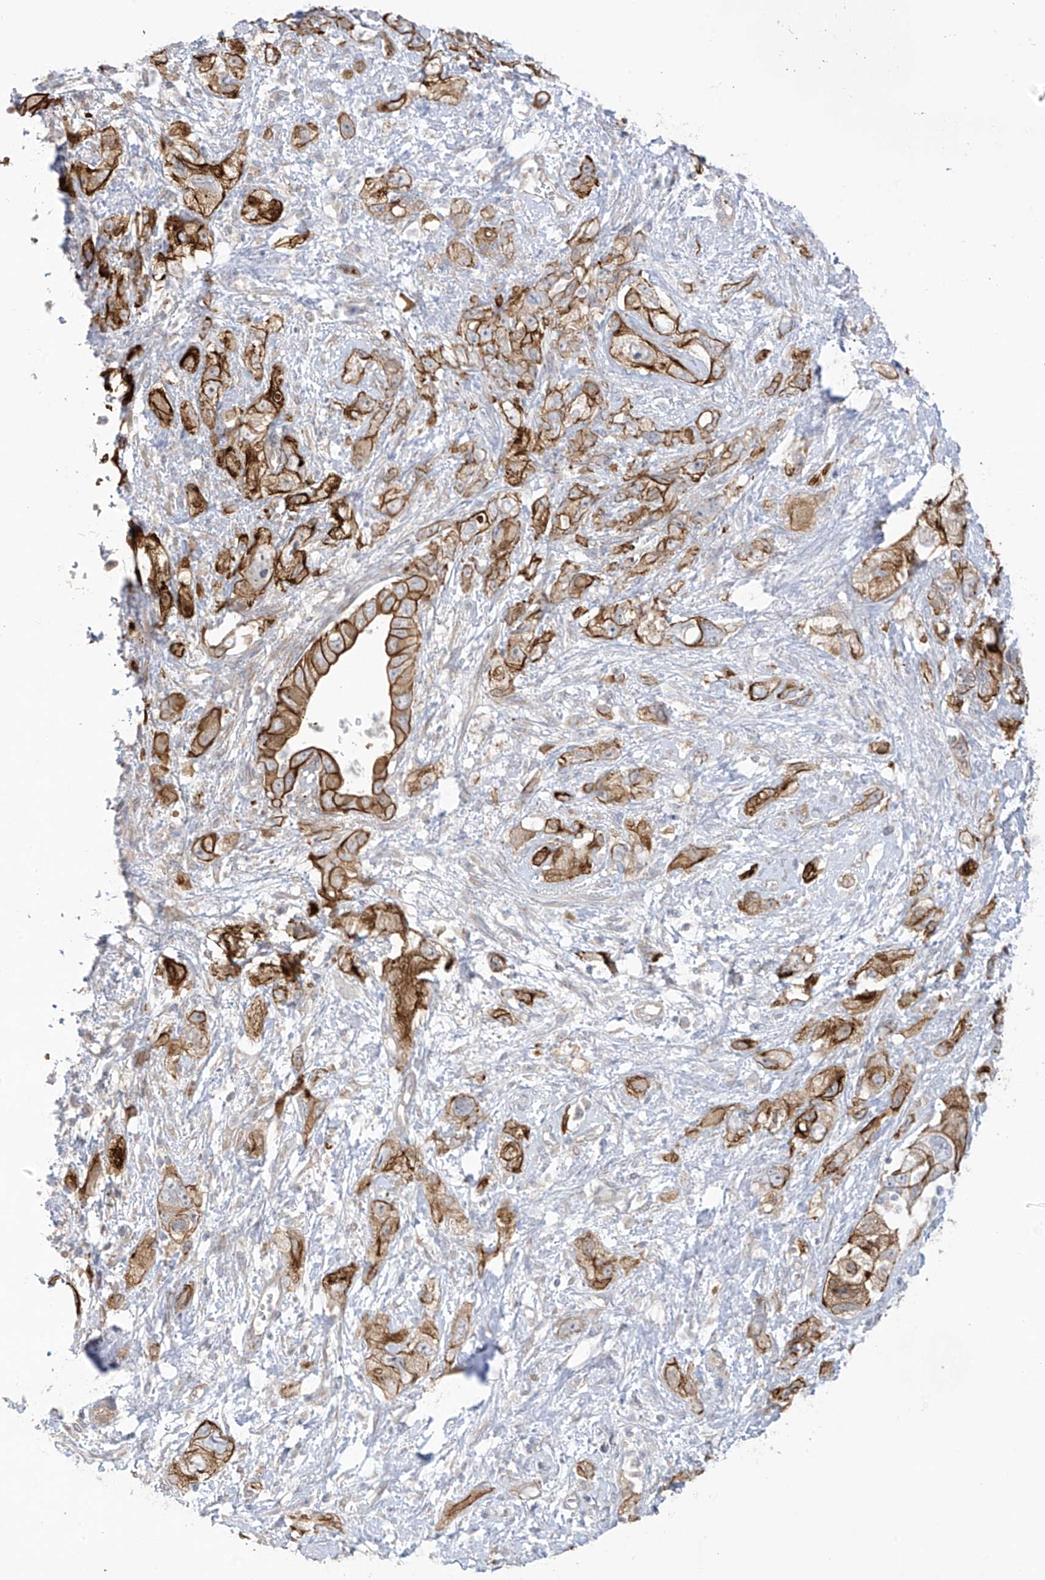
{"staining": {"intensity": "moderate", "quantity": ">75%", "location": "cytoplasmic/membranous"}, "tissue": "pancreatic cancer", "cell_type": "Tumor cells", "image_type": "cancer", "snomed": [{"axis": "morphology", "description": "Adenocarcinoma, NOS"}, {"axis": "topography", "description": "Pancreas"}], "caption": "Pancreatic cancer (adenocarcinoma) was stained to show a protein in brown. There is medium levels of moderate cytoplasmic/membranous staining in approximately >75% of tumor cells.", "gene": "EIPR1", "patient": {"sex": "female", "age": 73}}